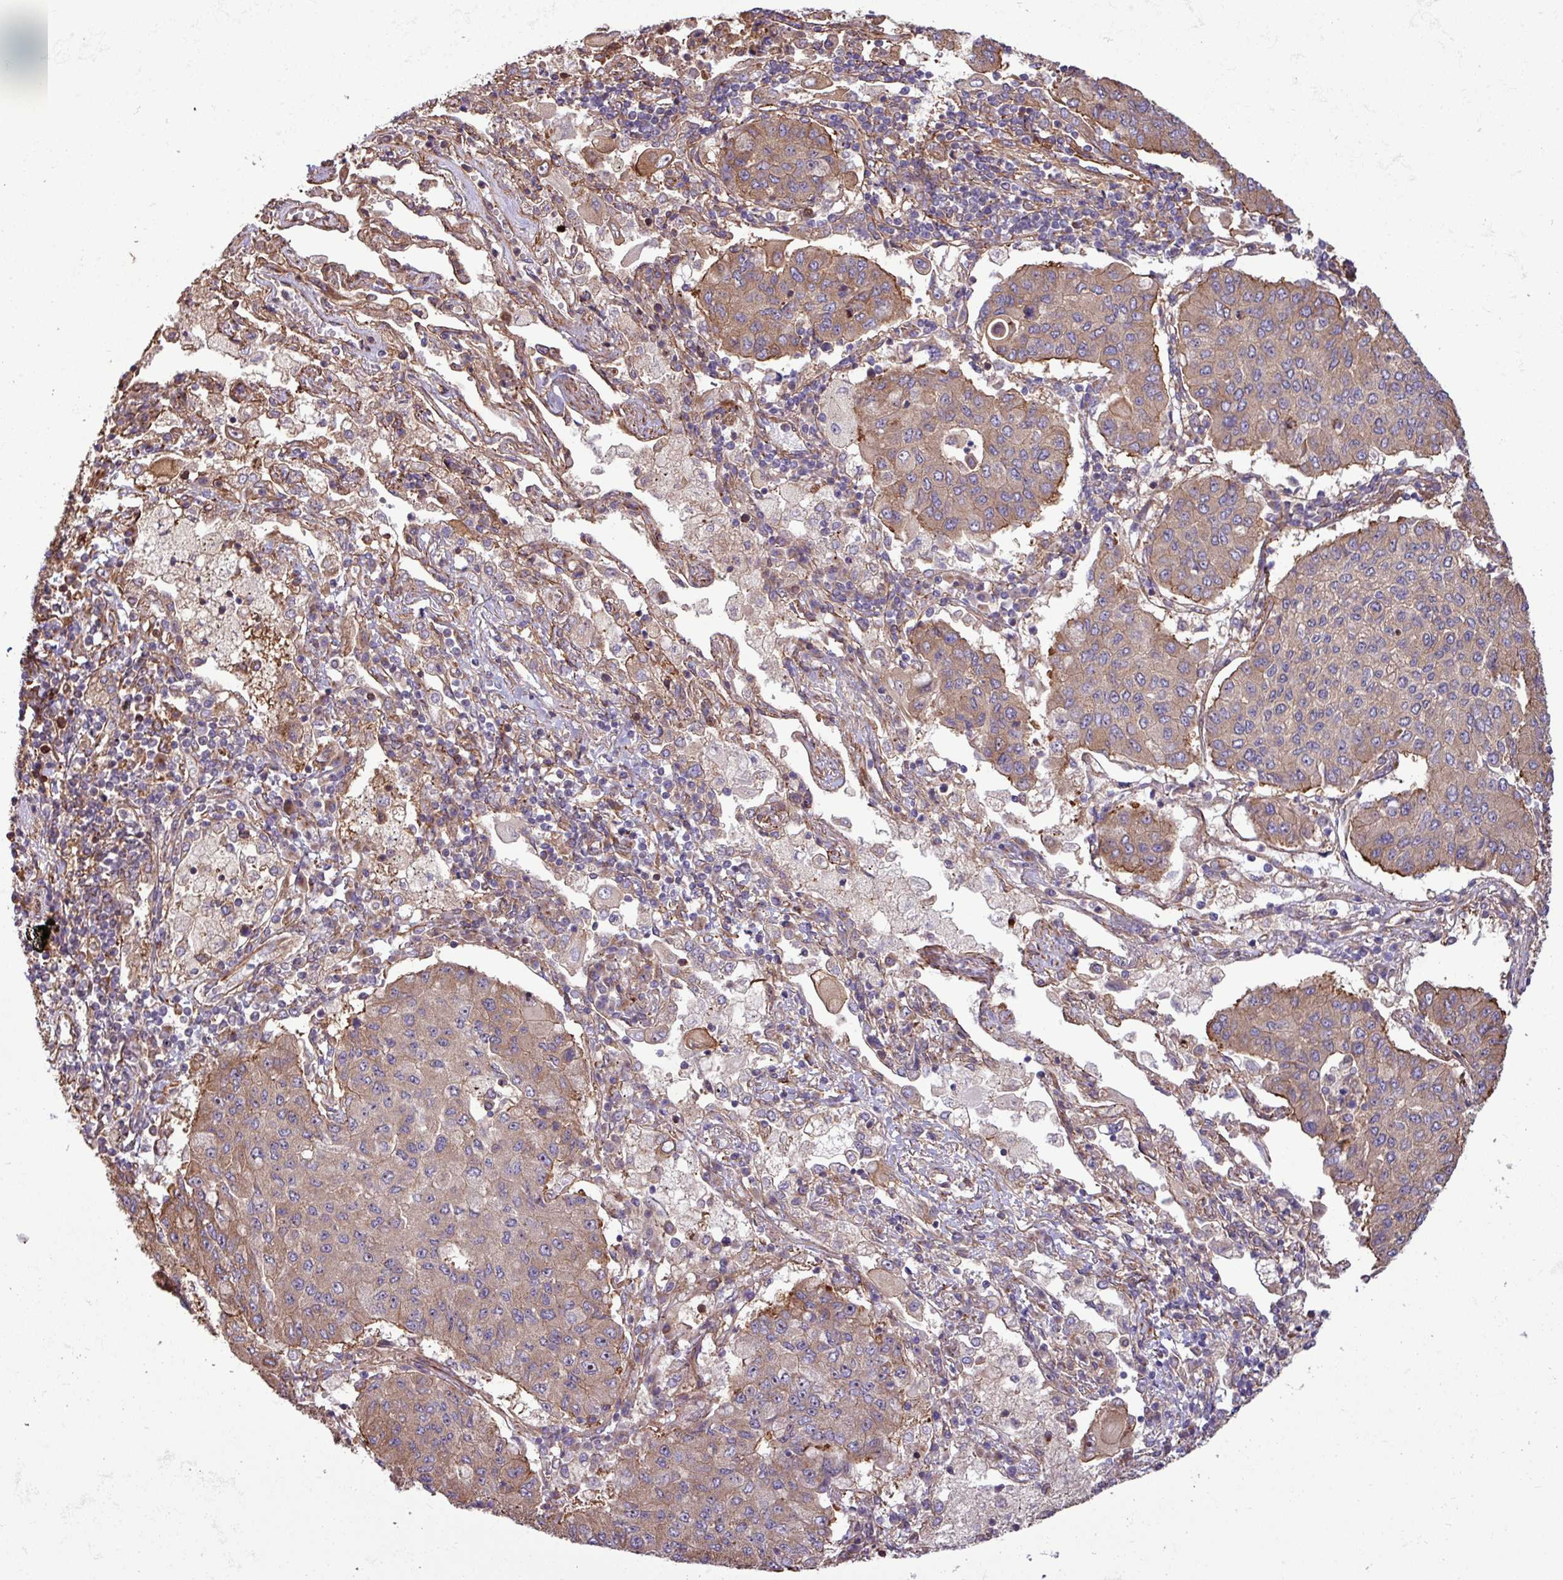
{"staining": {"intensity": "moderate", "quantity": ">75%", "location": "cytoplasmic/membranous"}, "tissue": "lung cancer", "cell_type": "Tumor cells", "image_type": "cancer", "snomed": [{"axis": "morphology", "description": "Squamous cell carcinoma, NOS"}, {"axis": "topography", "description": "Lung"}], "caption": "A histopathology image of human lung squamous cell carcinoma stained for a protein exhibits moderate cytoplasmic/membranous brown staining in tumor cells.", "gene": "ZNF300", "patient": {"sex": "male", "age": 74}}